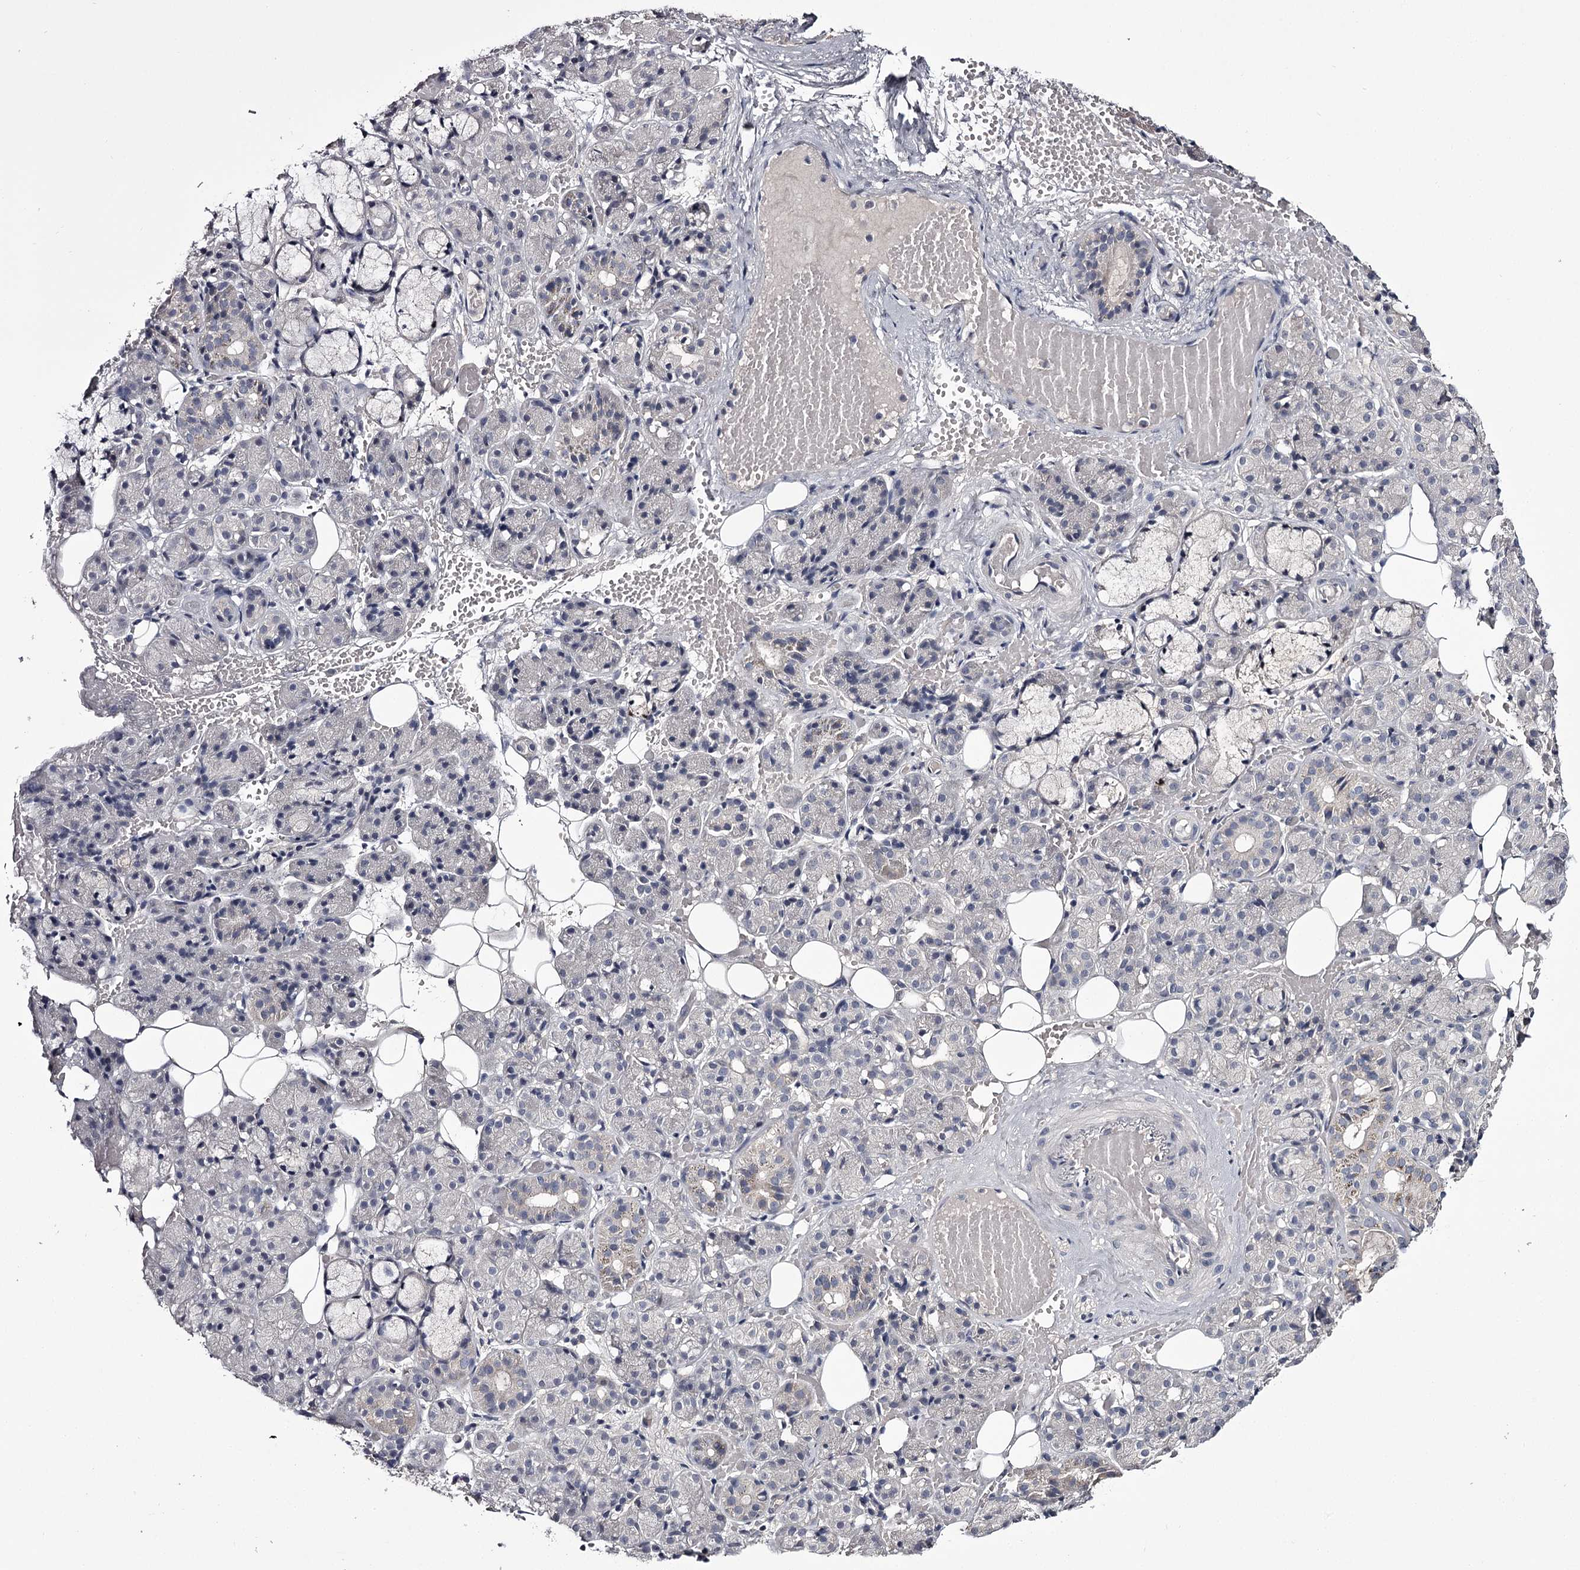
{"staining": {"intensity": "negative", "quantity": "none", "location": "none"}, "tissue": "salivary gland", "cell_type": "Glandular cells", "image_type": "normal", "snomed": [{"axis": "morphology", "description": "Normal tissue, NOS"}, {"axis": "topography", "description": "Salivary gland"}], "caption": "Immunohistochemical staining of benign human salivary gland demonstrates no significant positivity in glandular cells.", "gene": "PRM2", "patient": {"sex": "male", "age": 63}}